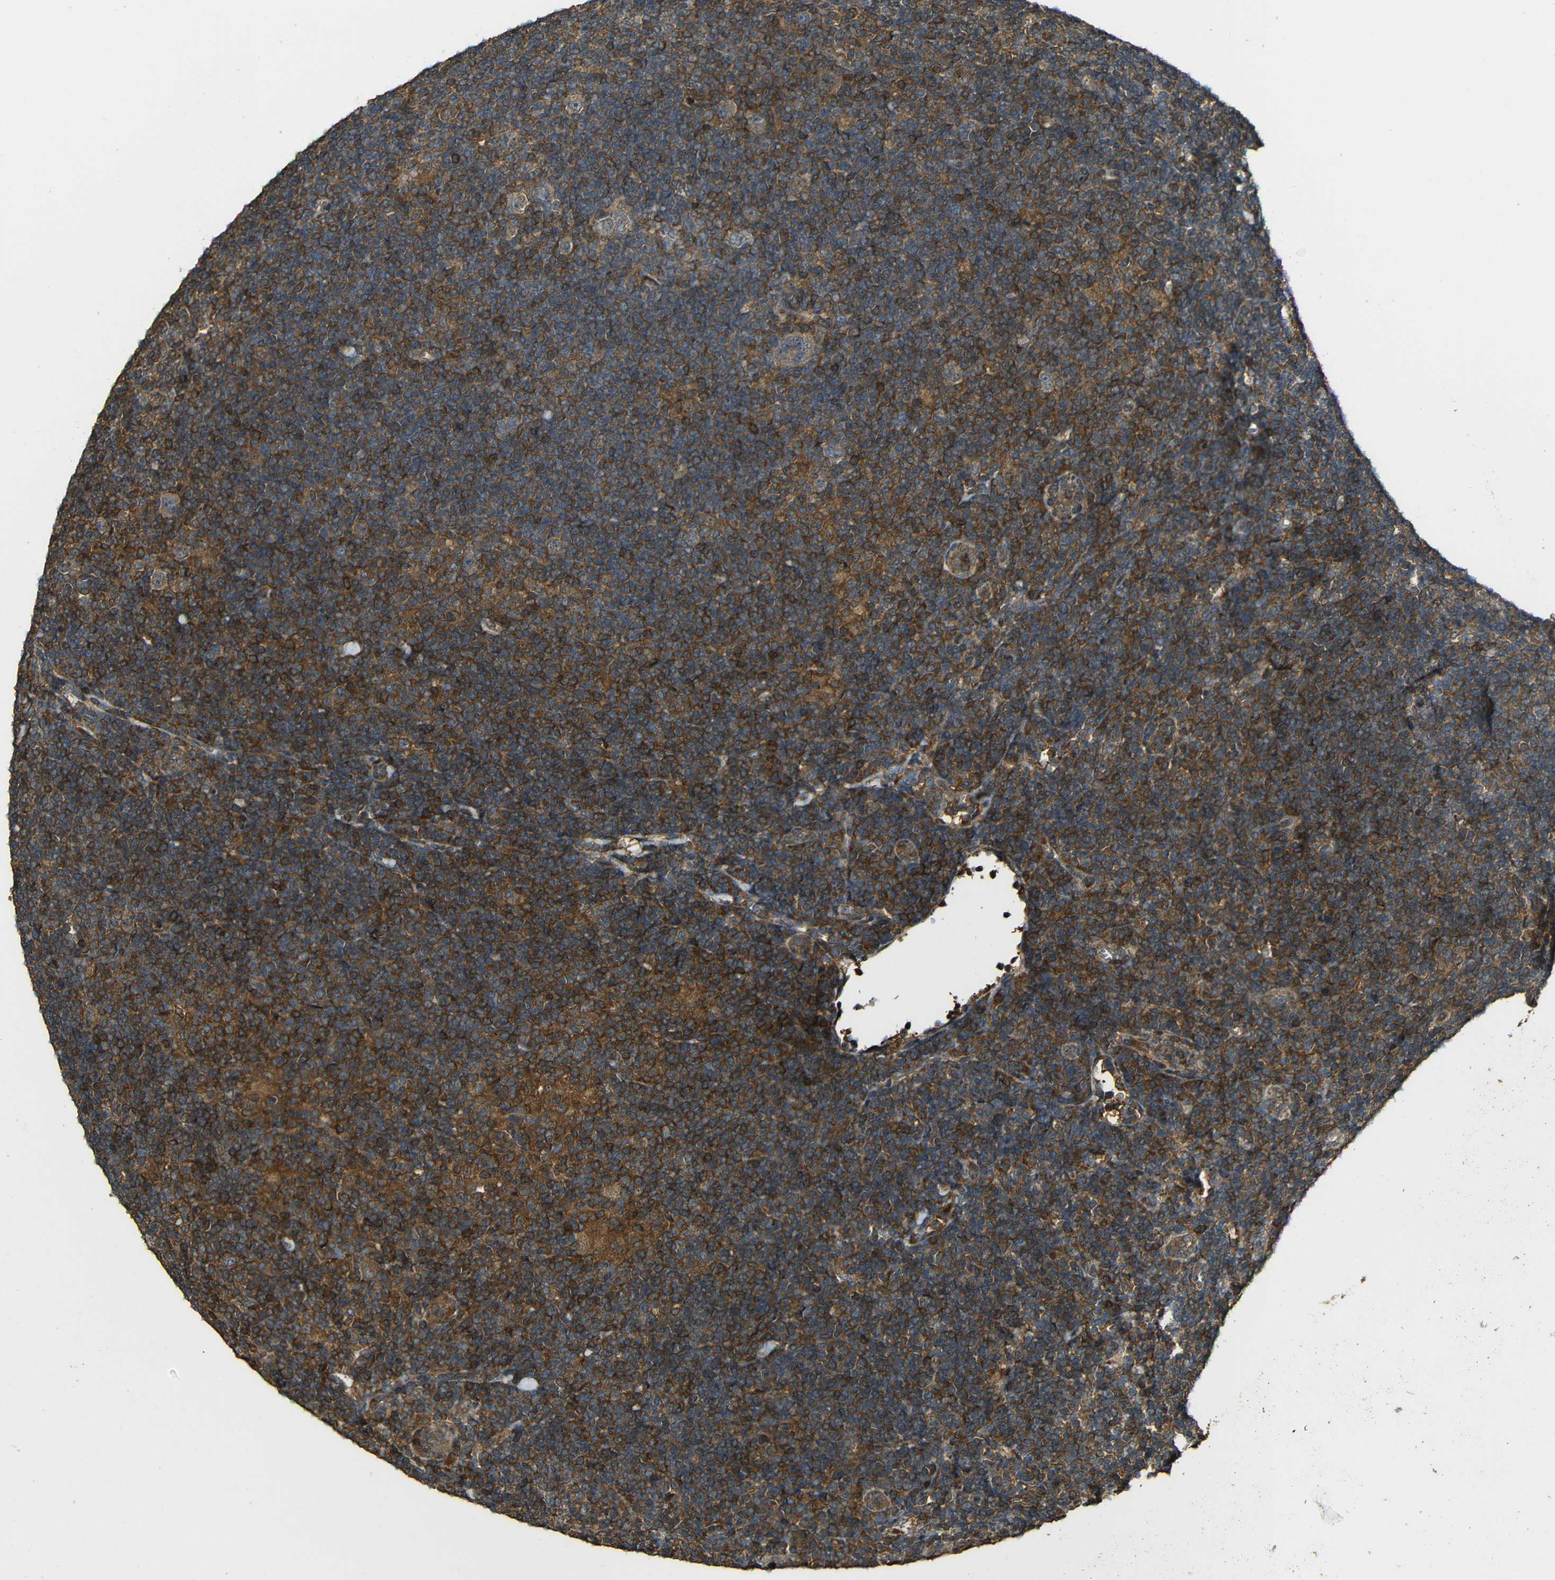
{"staining": {"intensity": "moderate", "quantity": ">75%", "location": "cytoplasmic/membranous"}, "tissue": "lymphoma", "cell_type": "Tumor cells", "image_type": "cancer", "snomed": [{"axis": "morphology", "description": "Hodgkin's disease, NOS"}, {"axis": "topography", "description": "Lymph node"}], "caption": "Immunohistochemistry of human lymphoma exhibits medium levels of moderate cytoplasmic/membranous expression in about >75% of tumor cells. The staining was performed using DAB to visualize the protein expression in brown, while the nuclei were stained in blue with hematoxylin (Magnification: 20x).", "gene": "CASP8", "patient": {"sex": "female", "age": 57}}